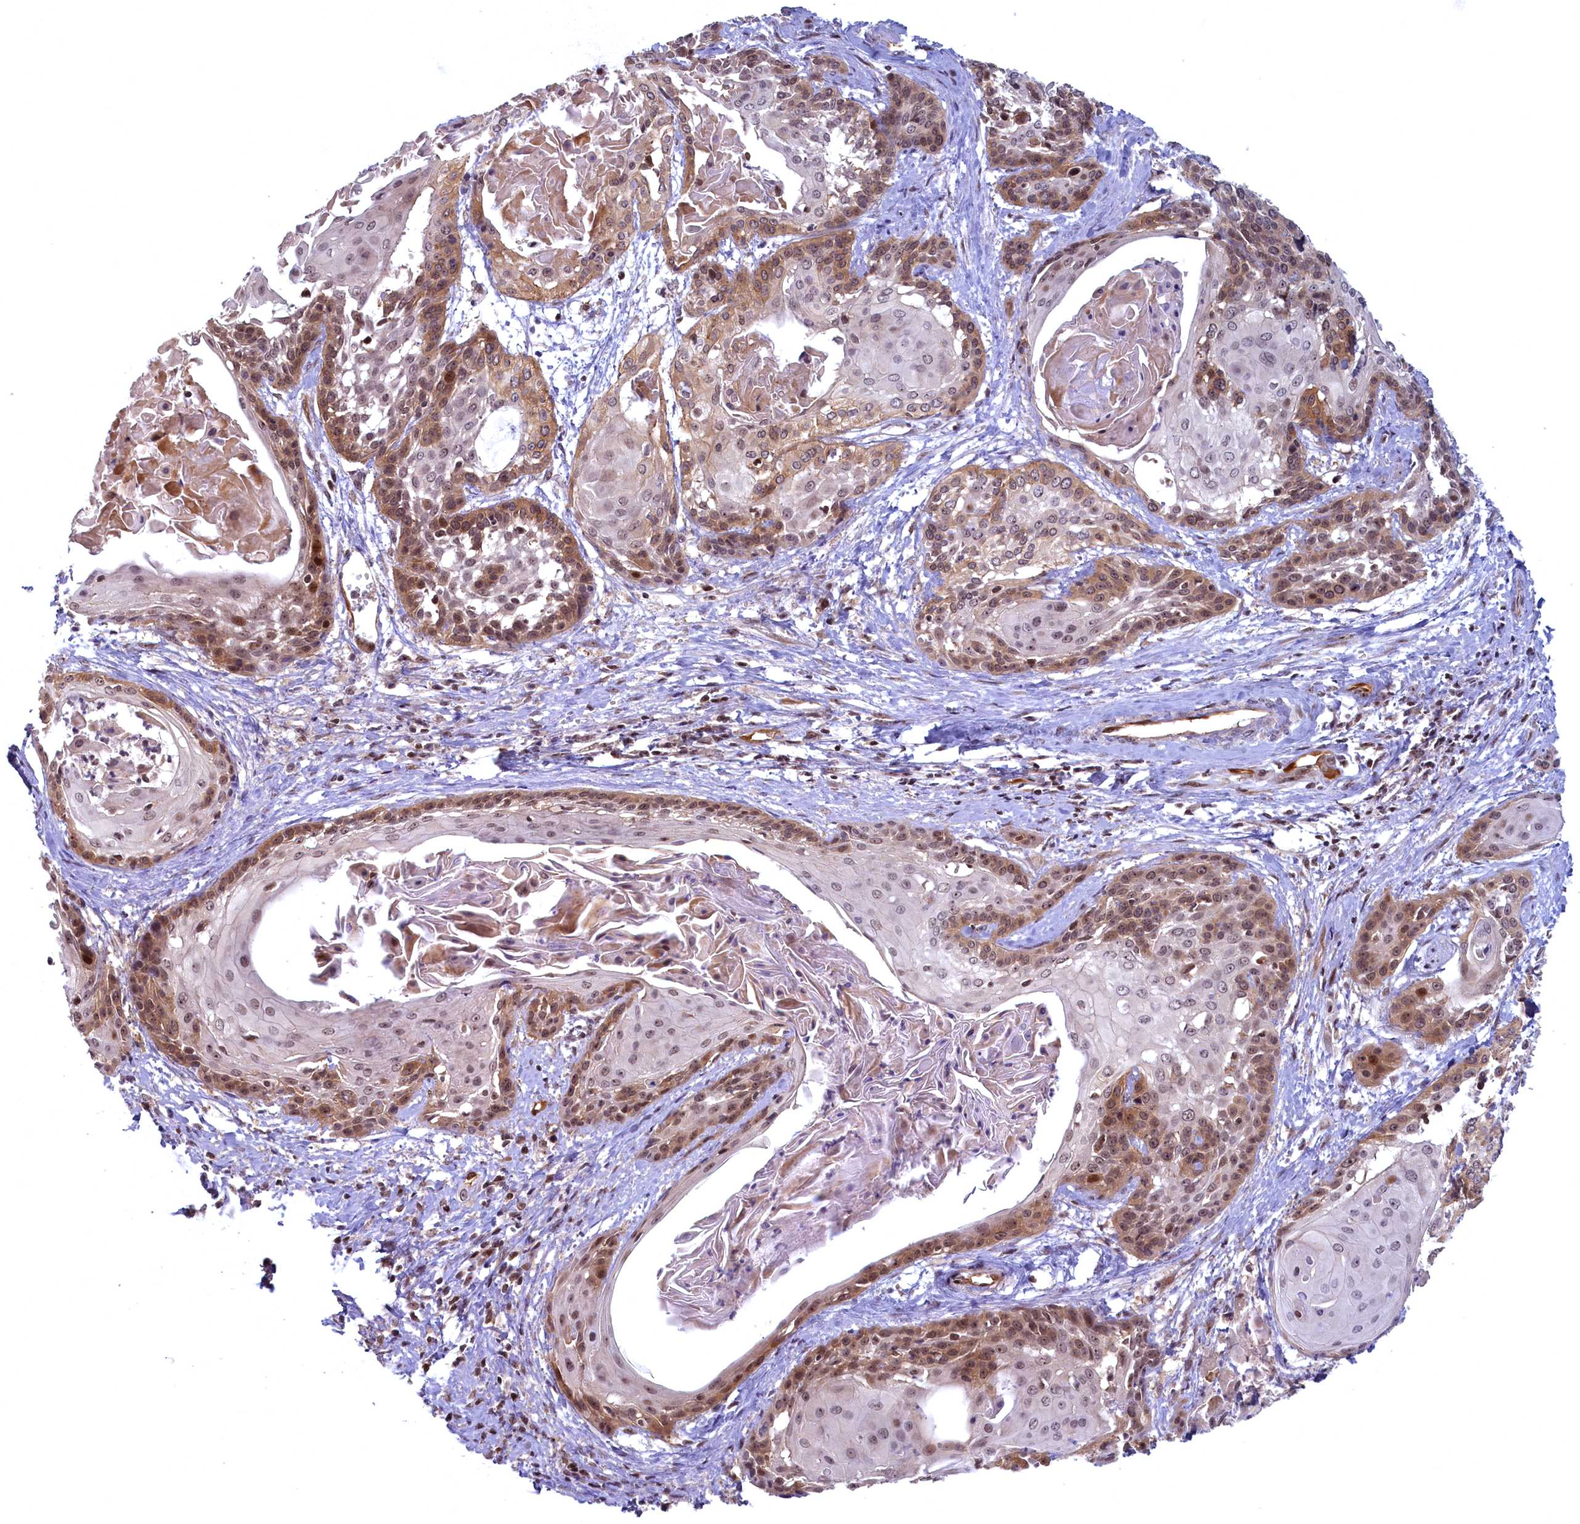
{"staining": {"intensity": "moderate", "quantity": "25%-75%", "location": "cytoplasmic/membranous,nuclear"}, "tissue": "cervical cancer", "cell_type": "Tumor cells", "image_type": "cancer", "snomed": [{"axis": "morphology", "description": "Squamous cell carcinoma, NOS"}, {"axis": "topography", "description": "Cervix"}], "caption": "Immunohistochemistry (IHC) of squamous cell carcinoma (cervical) displays medium levels of moderate cytoplasmic/membranous and nuclear positivity in about 25%-75% of tumor cells. (IHC, brightfield microscopy, high magnification).", "gene": "SNRK", "patient": {"sex": "female", "age": 57}}